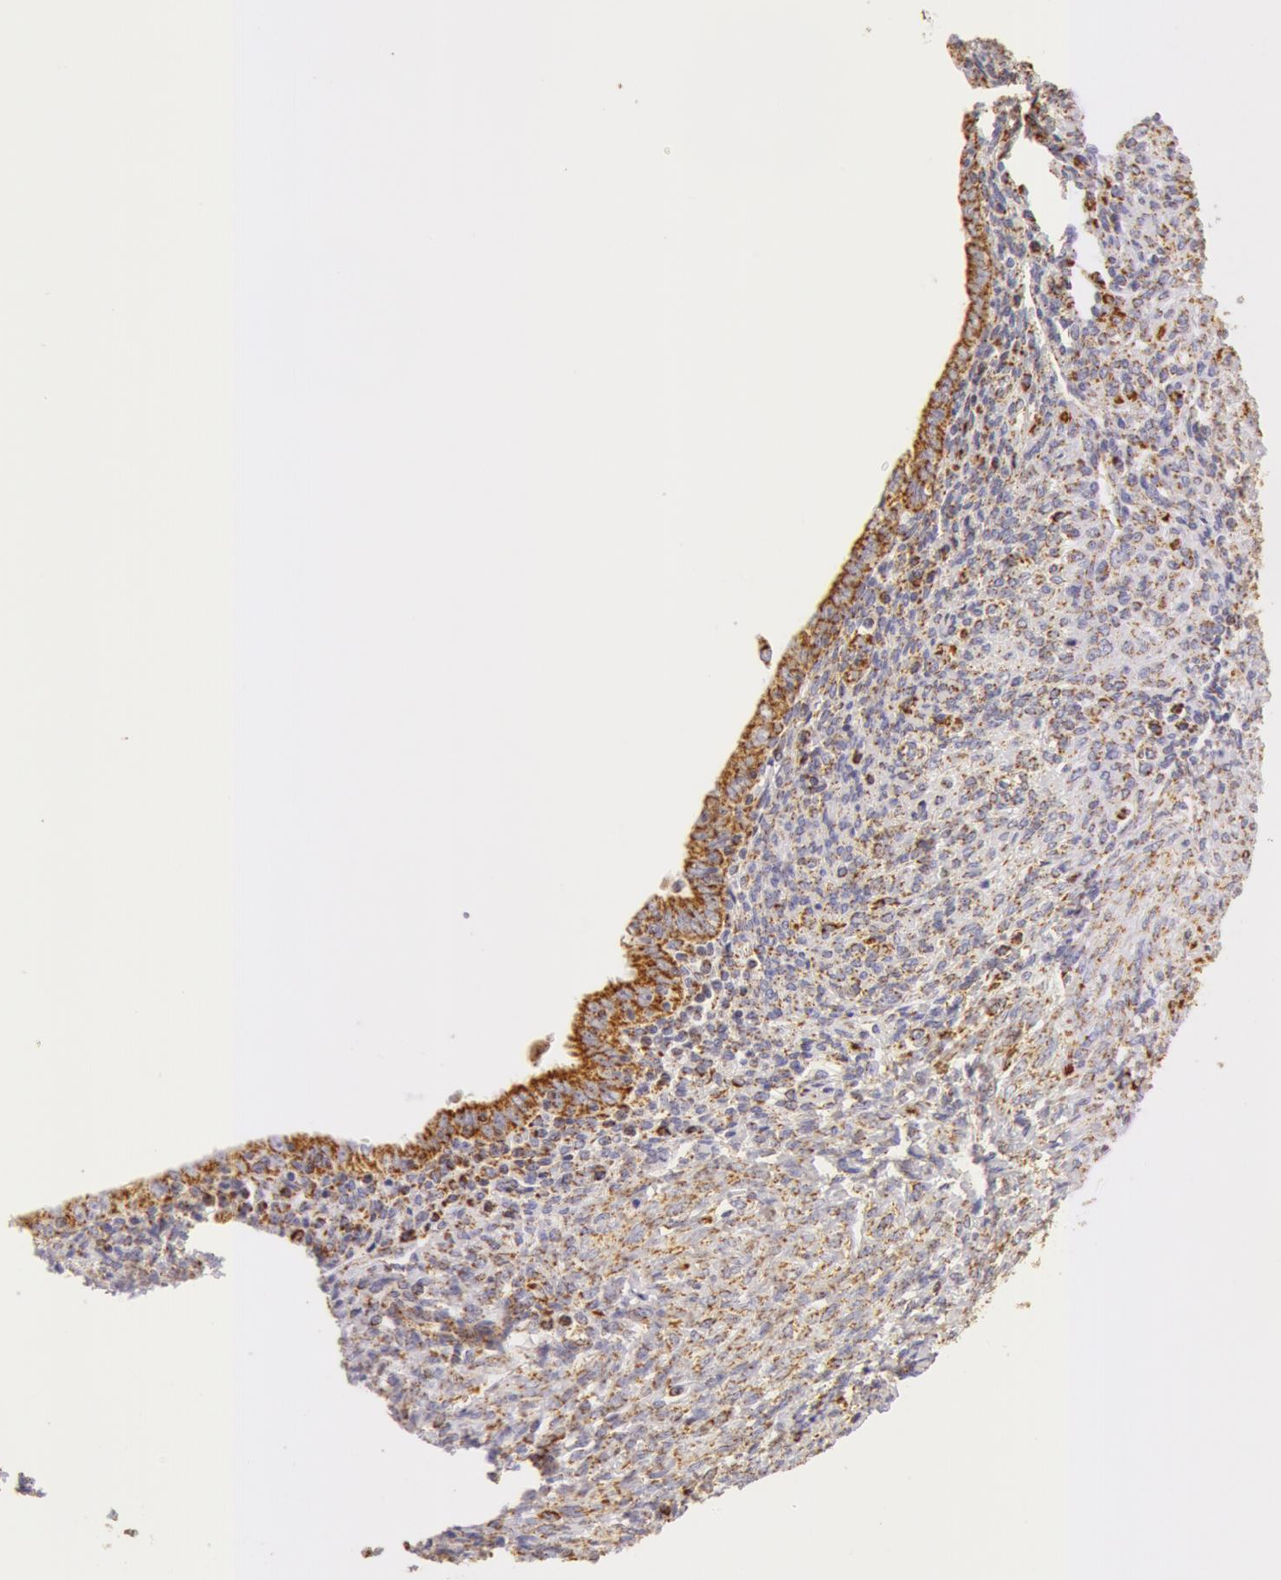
{"staining": {"intensity": "moderate", "quantity": ">75%", "location": "cytoplasmic/membranous"}, "tissue": "endometrial cancer", "cell_type": "Tumor cells", "image_type": "cancer", "snomed": [{"axis": "morphology", "description": "Adenocarcinoma, NOS"}, {"axis": "topography", "description": "Endometrium"}], "caption": "Endometrial cancer was stained to show a protein in brown. There is medium levels of moderate cytoplasmic/membranous expression in approximately >75% of tumor cells.", "gene": "ATP5F1B", "patient": {"sex": "female", "age": 75}}